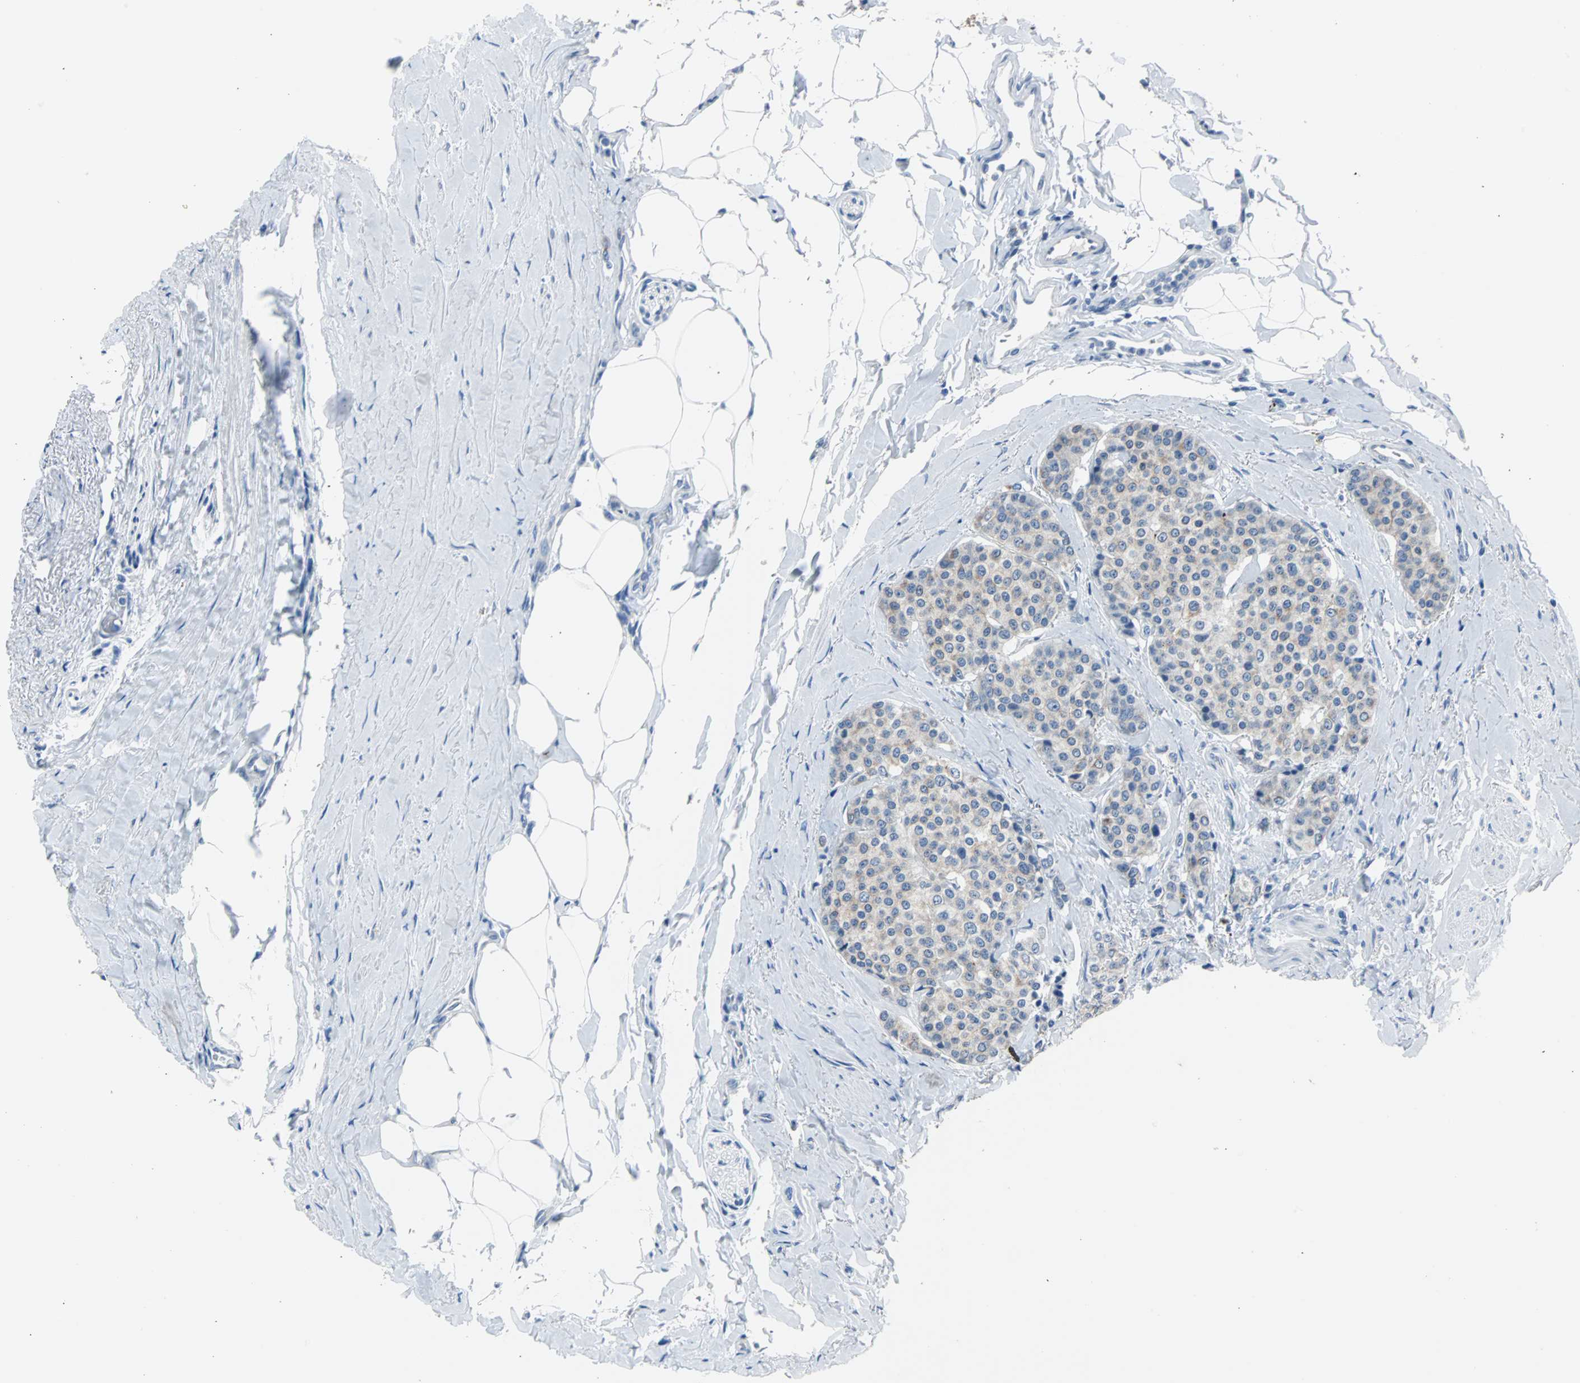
{"staining": {"intensity": "weak", "quantity": ">75%", "location": "cytoplasmic/membranous"}, "tissue": "carcinoid", "cell_type": "Tumor cells", "image_type": "cancer", "snomed": [{"axis": "morphology", "description": "Carcinoid, malignant, NOS"}, {"axis": "topography", "description": "Colon"}], "caption": "Human carcinoid stained for a protein (brown) shows weak cytoplasmic/membranous positive staining in about >75% of tumor cells.", "gene": "KRT7", "patient": {"sex": "female", "age": 61}}